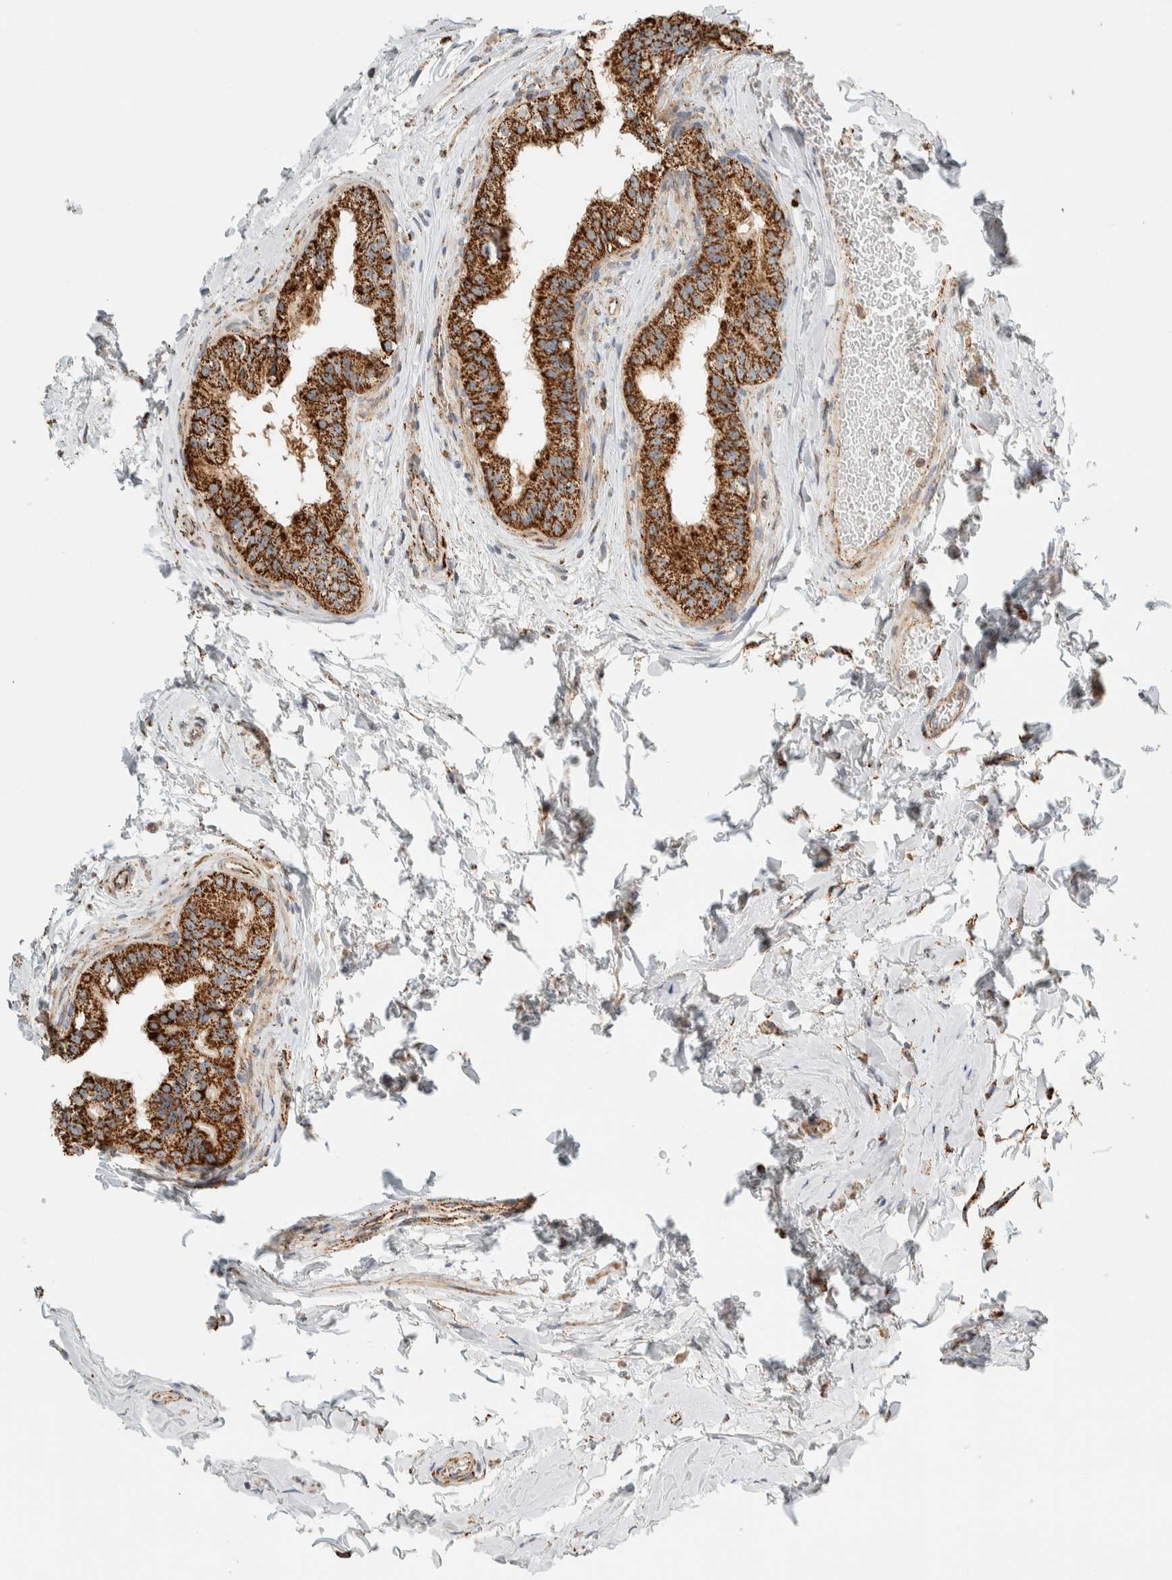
{"staining": {"intensity": "moderate", "quantity": ">75%", "location": "cytoplasmic/membranous"}, "tissue": "epididymis", "cell_type": "Glandular cells", "image_type": "normal", "snomed": [{"axis": "morphology", "description": "Normal tissue, NOS"}, {"axis": "topography", "description": "Testis"}, {"axis": "topography", "description": "Epididymis"}], "caption": "Immunohistochemistry of normal human epididymis exhibits medium levels of moderate cytoplasmic/membranous expression in about >75% of glandular cells.", "gene": "ZNF454", "patient": {"sex": "male", "age": 36}}